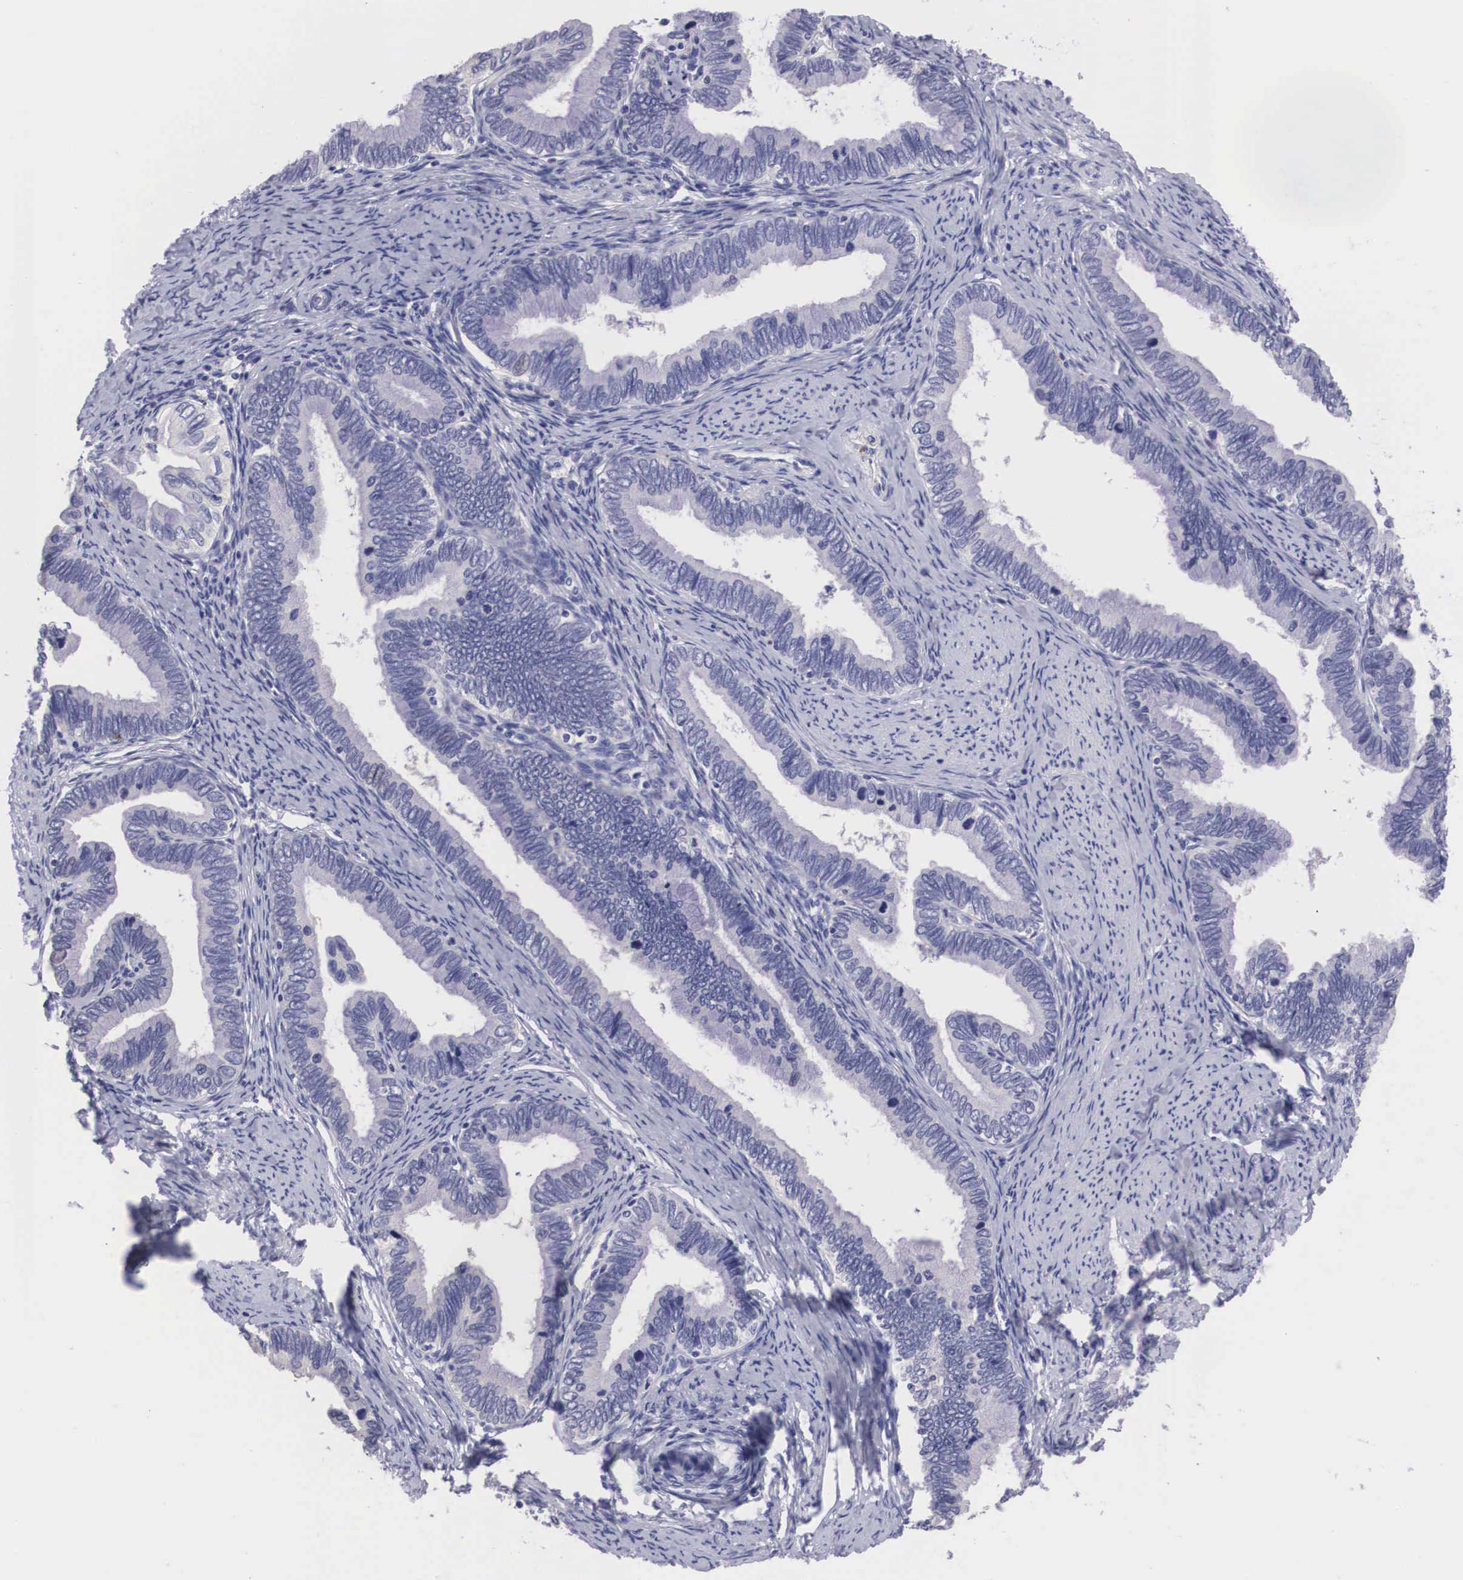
{"staining": {"intensity": "negative", "quantity": "none", "location": "none"}, "tissue": "cervical cancer", "cell_type": "Tumor cells", "image_type": "cancer", "snomed": [{"axis": "morphology", "description": "Adenocarcinoma, NOS"}, {"axis": "topography", "description": "Cervix"}], "caption": "Immunohistochemistry image of neoplastic tissue: cervical adenocarcinoma stained with DAB exhibits no significant protein staining in tumor cells.", "gene": "CLU", "patient": {"sex": "female", "age": 49}}